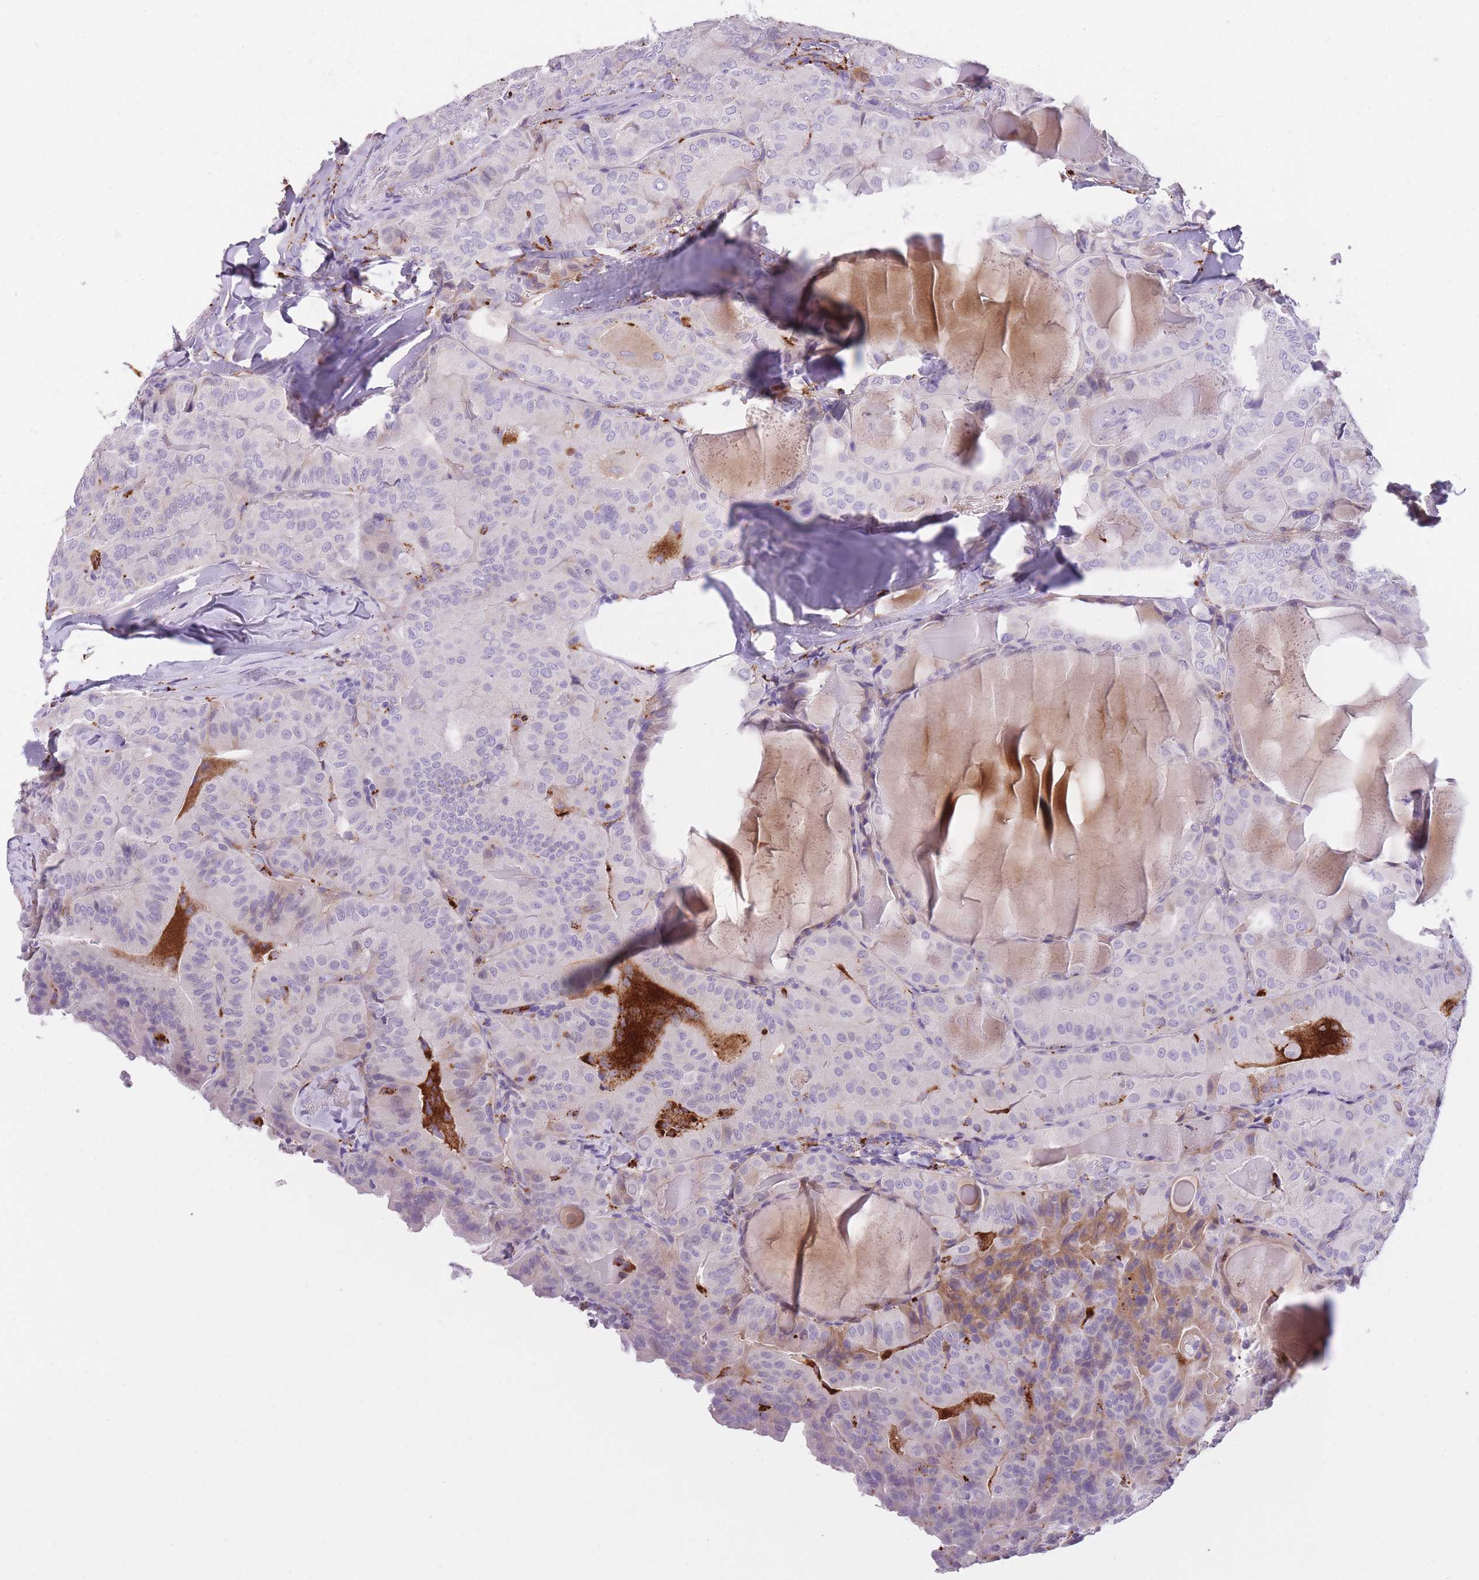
{"staining": {"intensity": "weak", "quantity": "25%-75%", "location": "cytoplasmic/membranous"}, "tissue": "thyroid cancer", "cell_type": "Tumor cells", "image_type": "cancer", "snomed": [{"axis": "morphology", "description": "Papillary adenocarcinoma, NOS"}, {"axis": "topography", "description": "Thyroid gland"}], "caption": "Brown immunohistochemical staining in human thyroid papillary adenocarcinoma reveals weak cytoplasmic/membranous staining in about 25%-75% of tumor cells.", "gene": "GNAT1", "patient": {"sex": "female", "age": 68}}